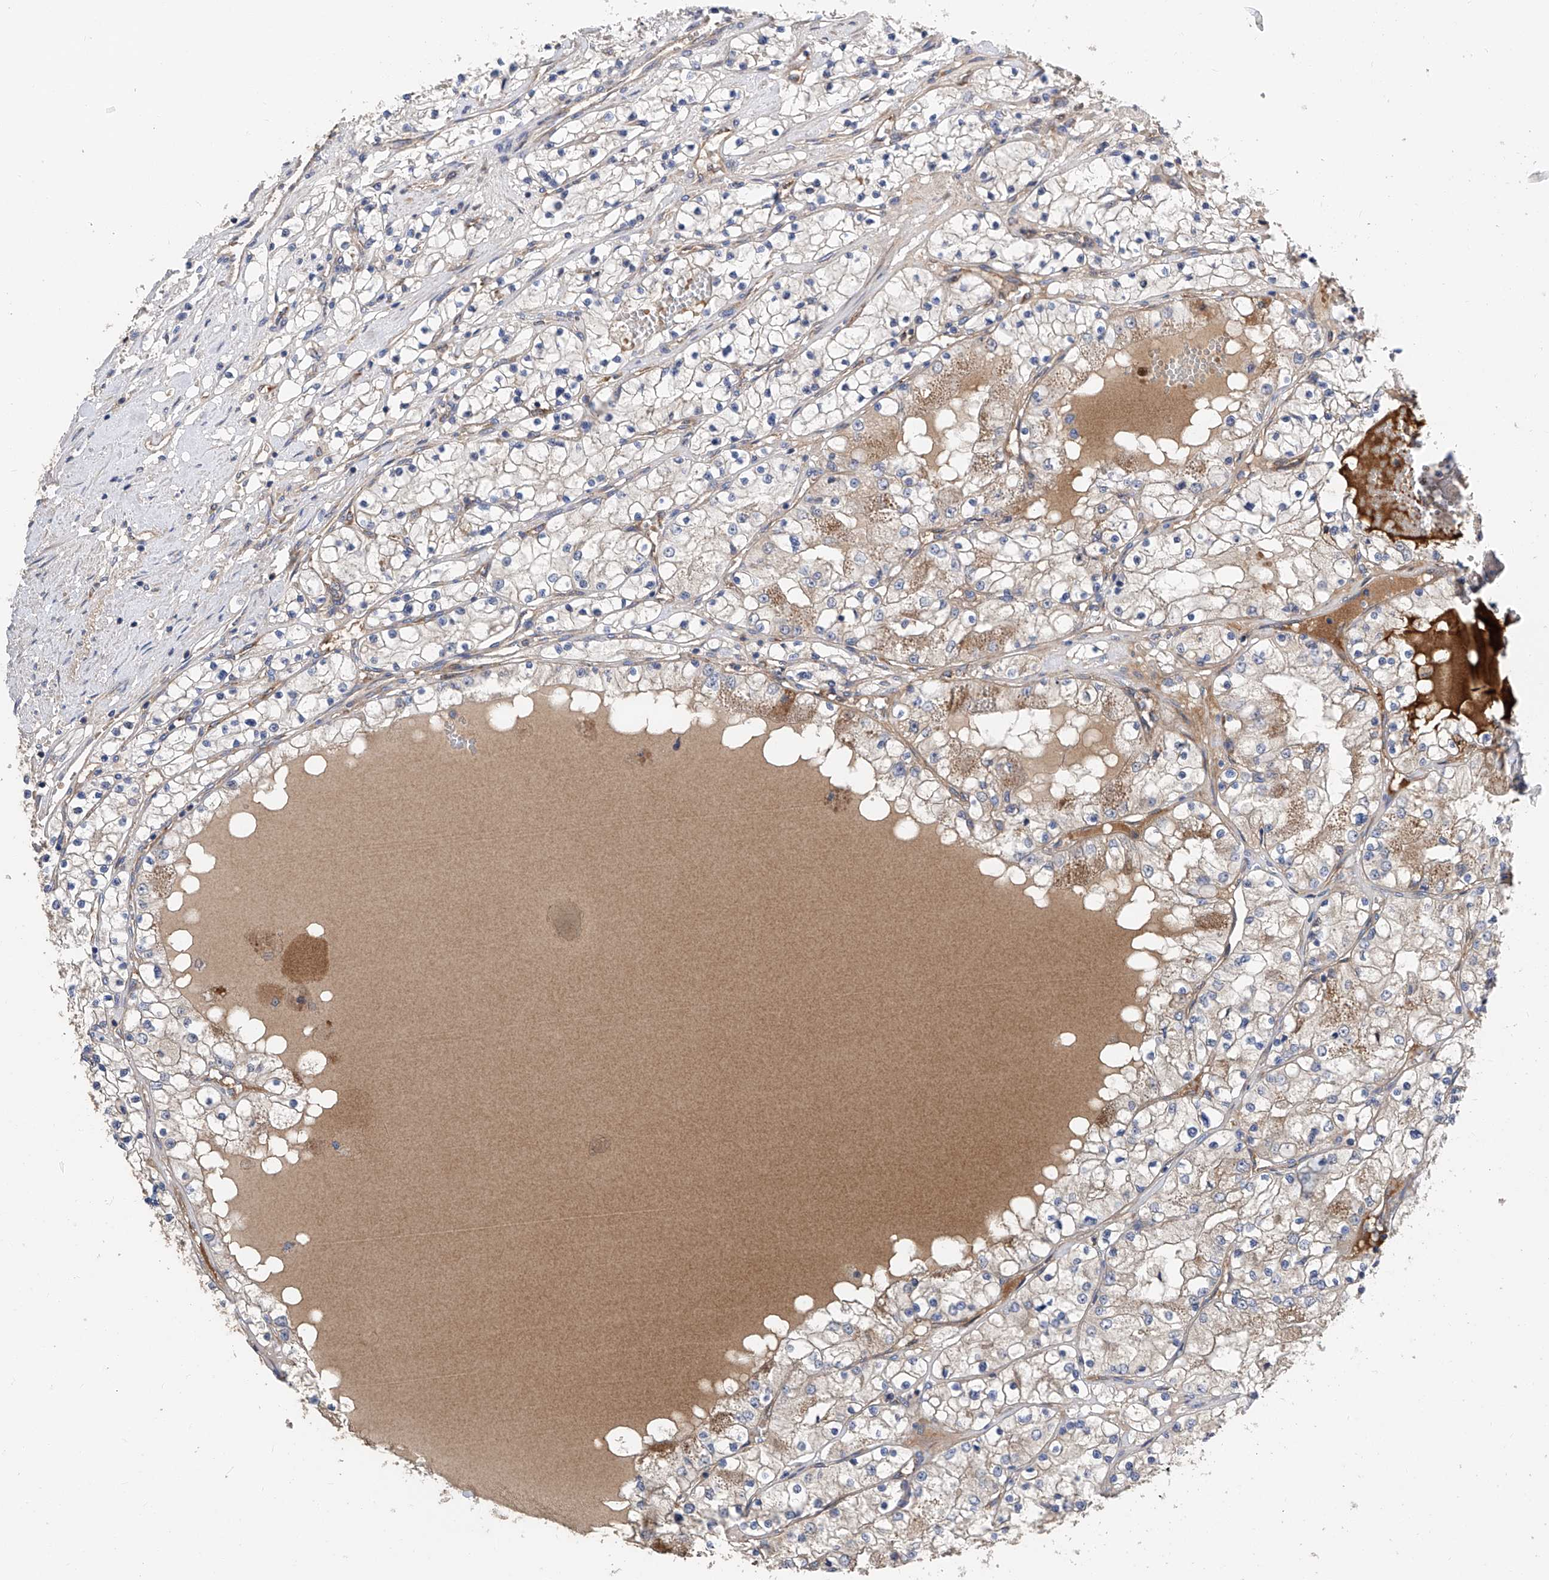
{"staining": {"intensity": "moderate", "quantity": "<25%", "location": "cytoplasmic/membranous"}, "tissue": "renal cancer", "cell_type": "Tumor cells", "image_type": "cancer", "snomed": [{"axis": "morphology", "description": "Normal tissue, NOS"}, {"axis": "morphology", "description": "Adenocarcinoma, NOS"}, {"axis": "topography", "description": "Kidney"}], "caption": "DAB (3,3'-diaminobenzidine) immunohistochemical staining of renal adenocarcinoma displays moderate cytoplasmic/membranous protein staining in about <25% of tumor cells. Nuclei are stained in blue.", "gene": "PTK2", "patient": {"sex": "male", "age": 68}}